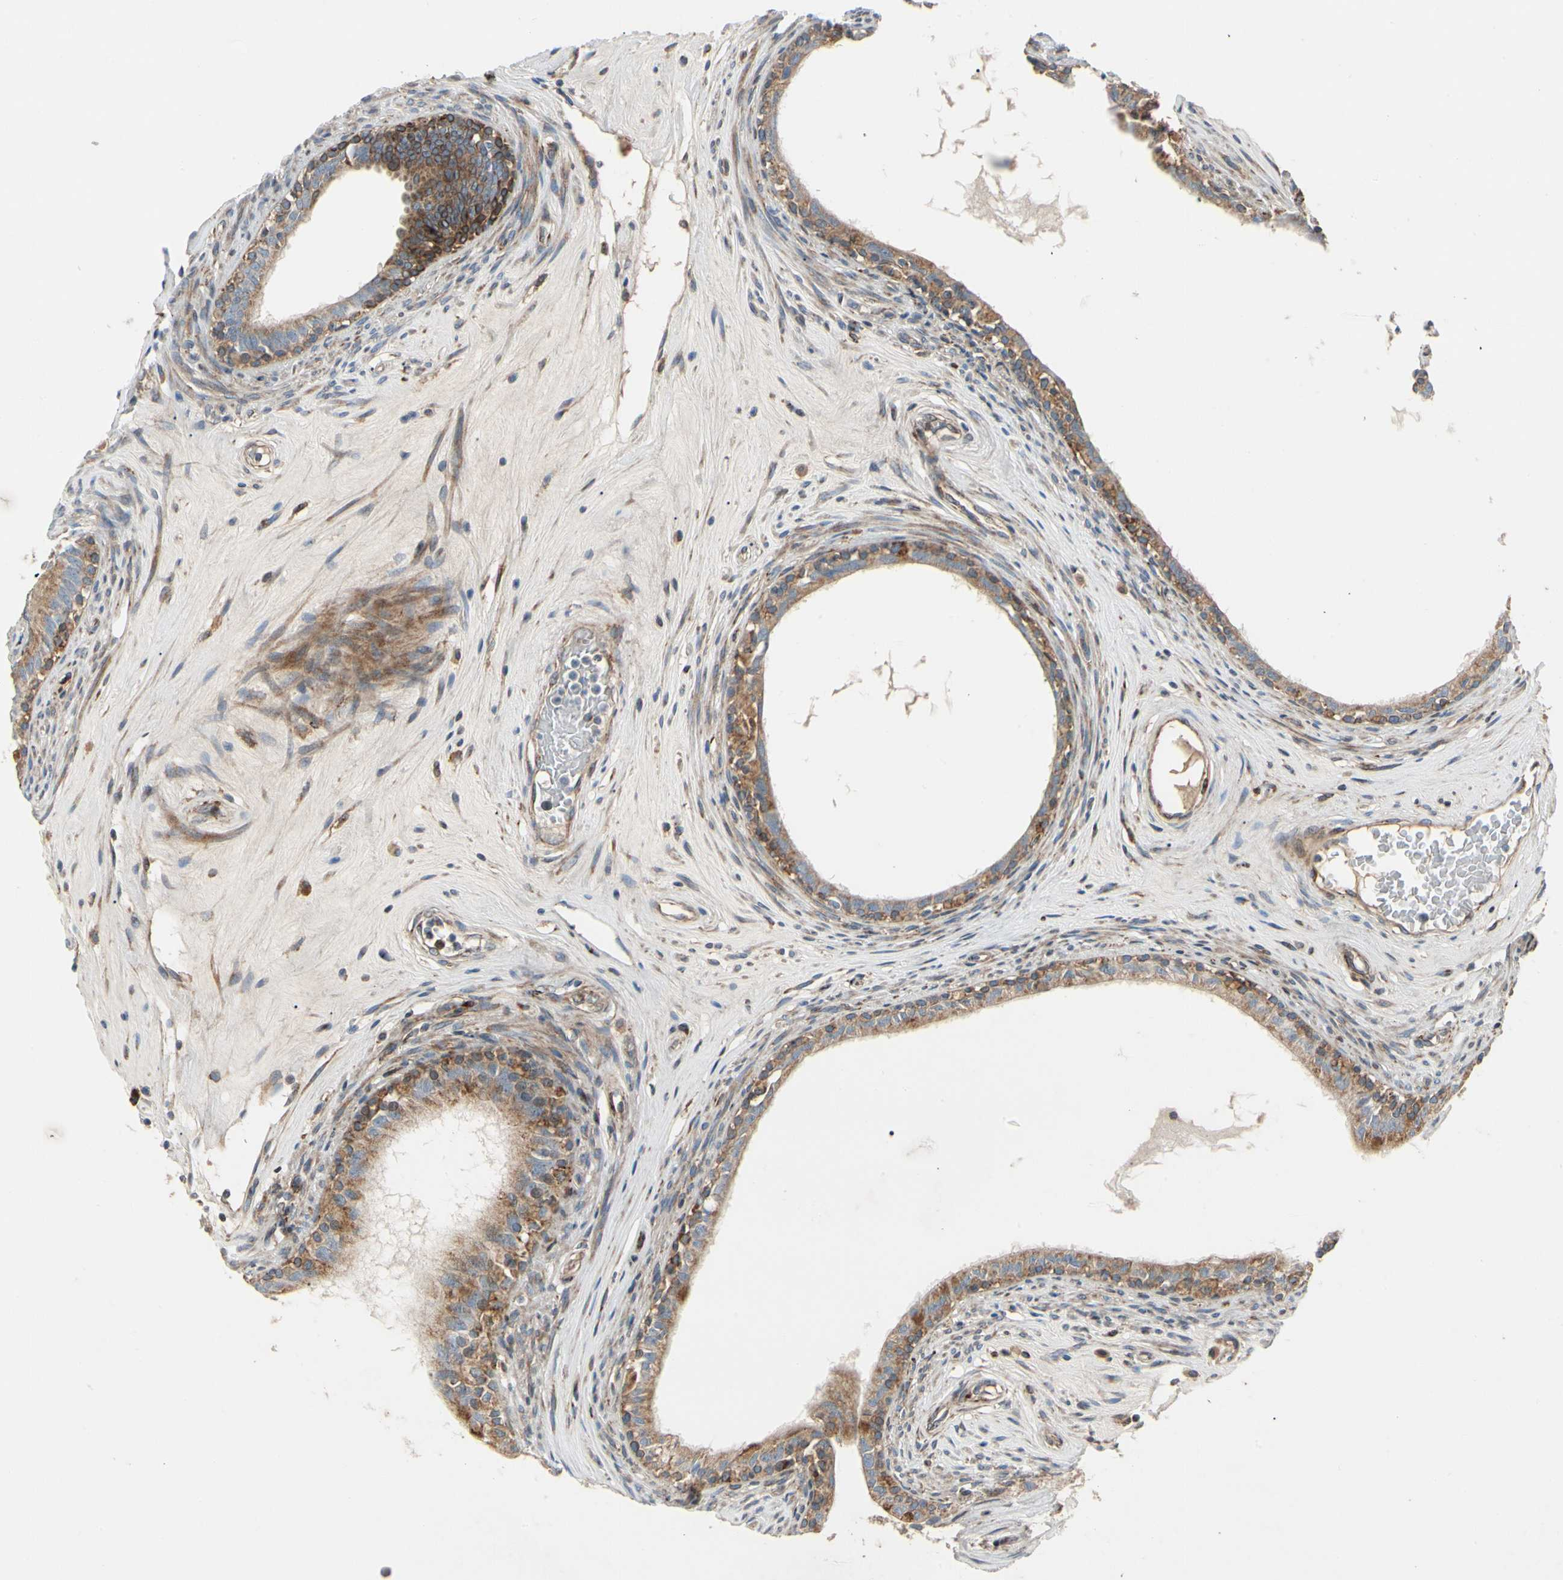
{"staining": {"intensity": "weak", "quantity": ">75%", "location": "cytoplasmic/membranous"}, "tissue": "epididymis", "cell_type": "Glandular cells", "image_type": "normal", "snomed": [{"axis": "morphology", "description": "Normal tissue, NOS"}, {"axis": "morphology", "description": "Inflammation, NOS"}, {"axis": "topography", "description": "Epididymis"}], "caption": "A brown stain labels weak cytoplasmic/membranous staining of a protein in glandular cells of normal epididymis. The staining was performed using DAB to visualize the protein expression in brown, while the nuclei were stained in blue with hematoxylin (Magnification: 20x).", "gene": "MRPL9", "patient": {"sex": "male", "age": 84}}